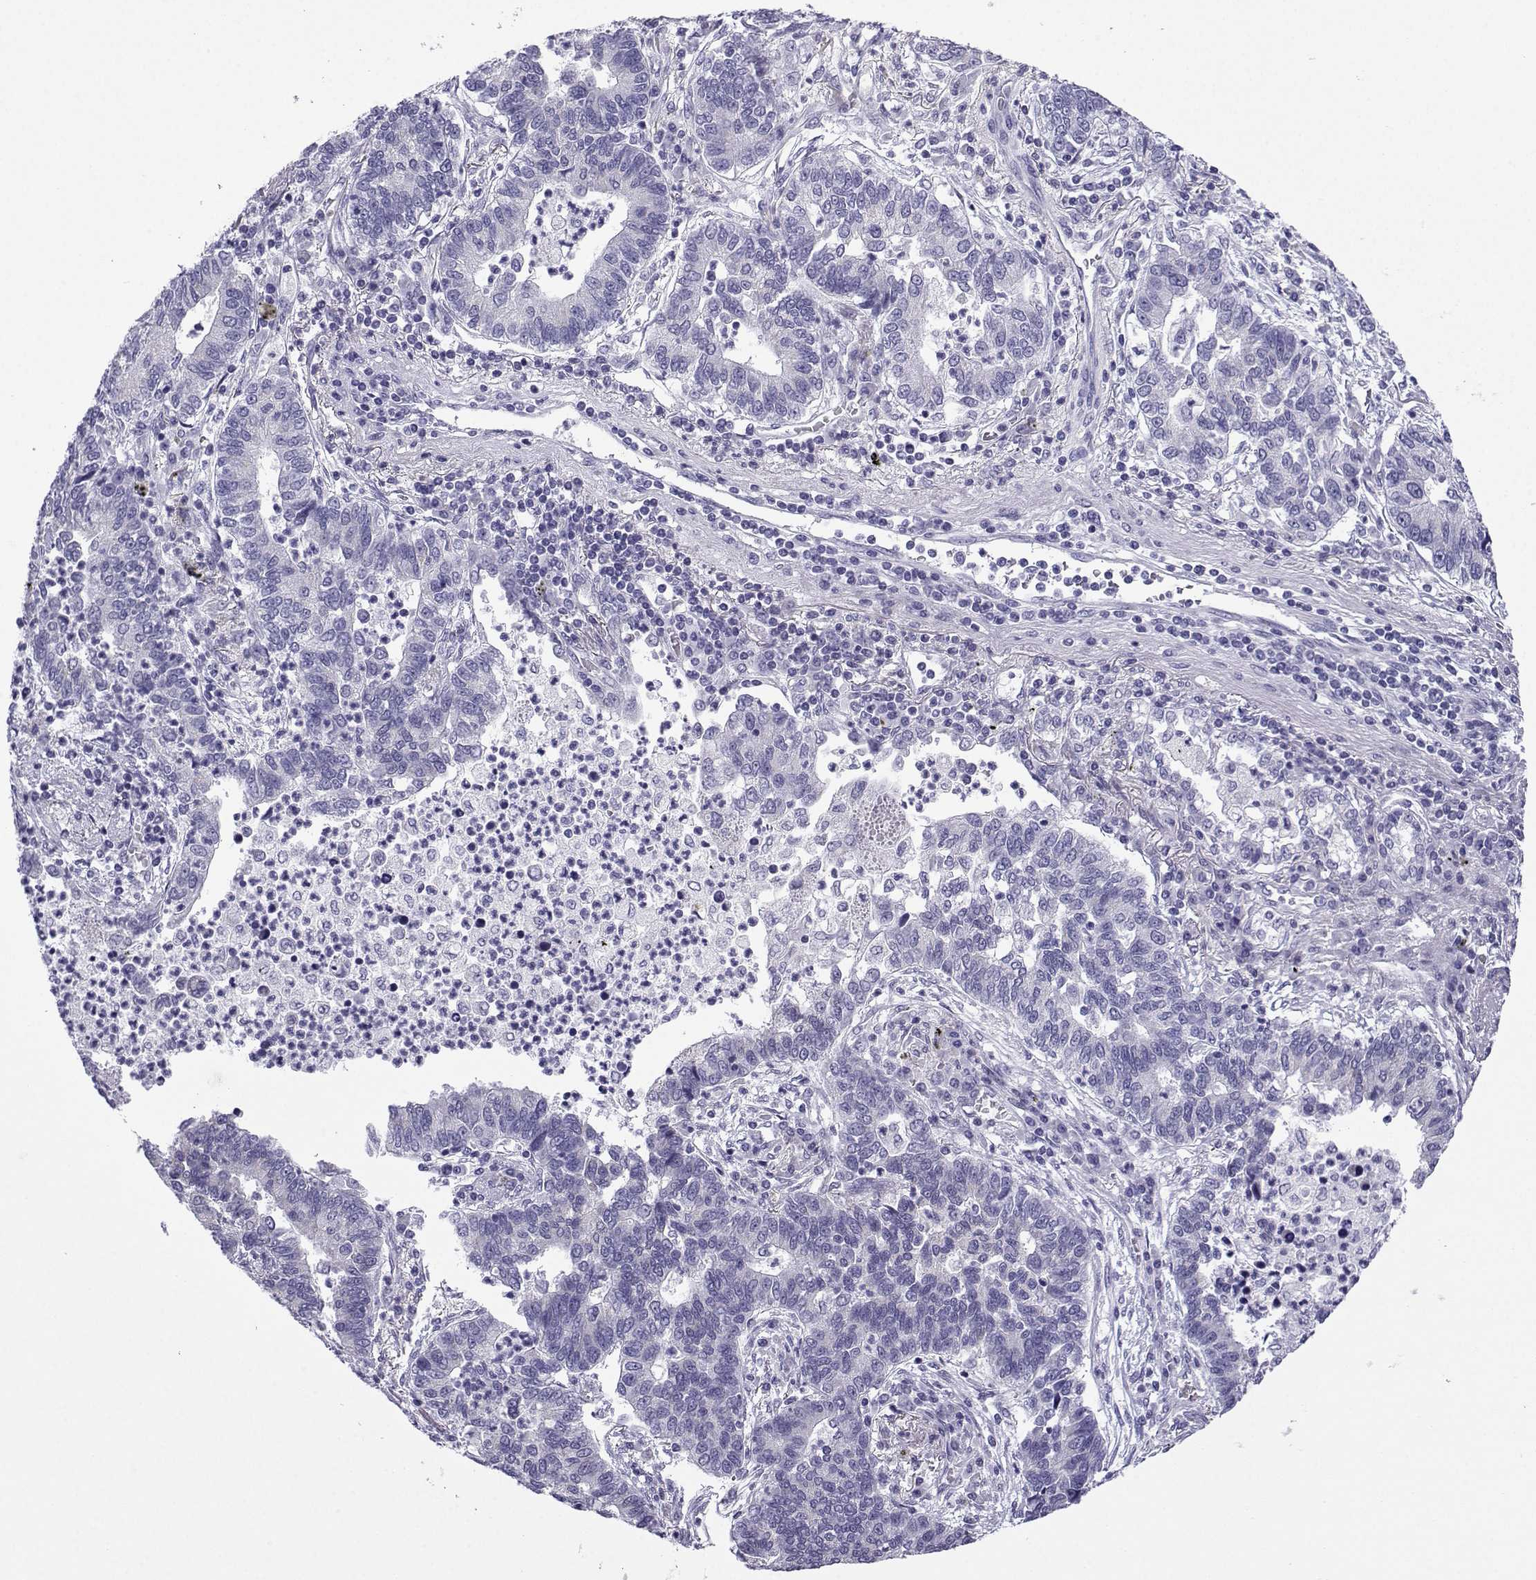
{"staining": {"intensity": "negative", "quantity": "none", "location": "none"}, "tissue": "lung cancer", "cell_type": "Tumor cells", "image_type": "cancer", "snomed": [{"axis": "morphology", "description": "Adenocarcinoma, NOS"}, {"axis": "topography", "description": "Lung"}], "caption": "High power microscopy image of an immunohistochemistry (IHC) micrograph of adenocarcinoma (lung), revealing no significant staining in tumor cells.", "gene": "ACRBP", "patient": {"sex": "female", "age": 57}}